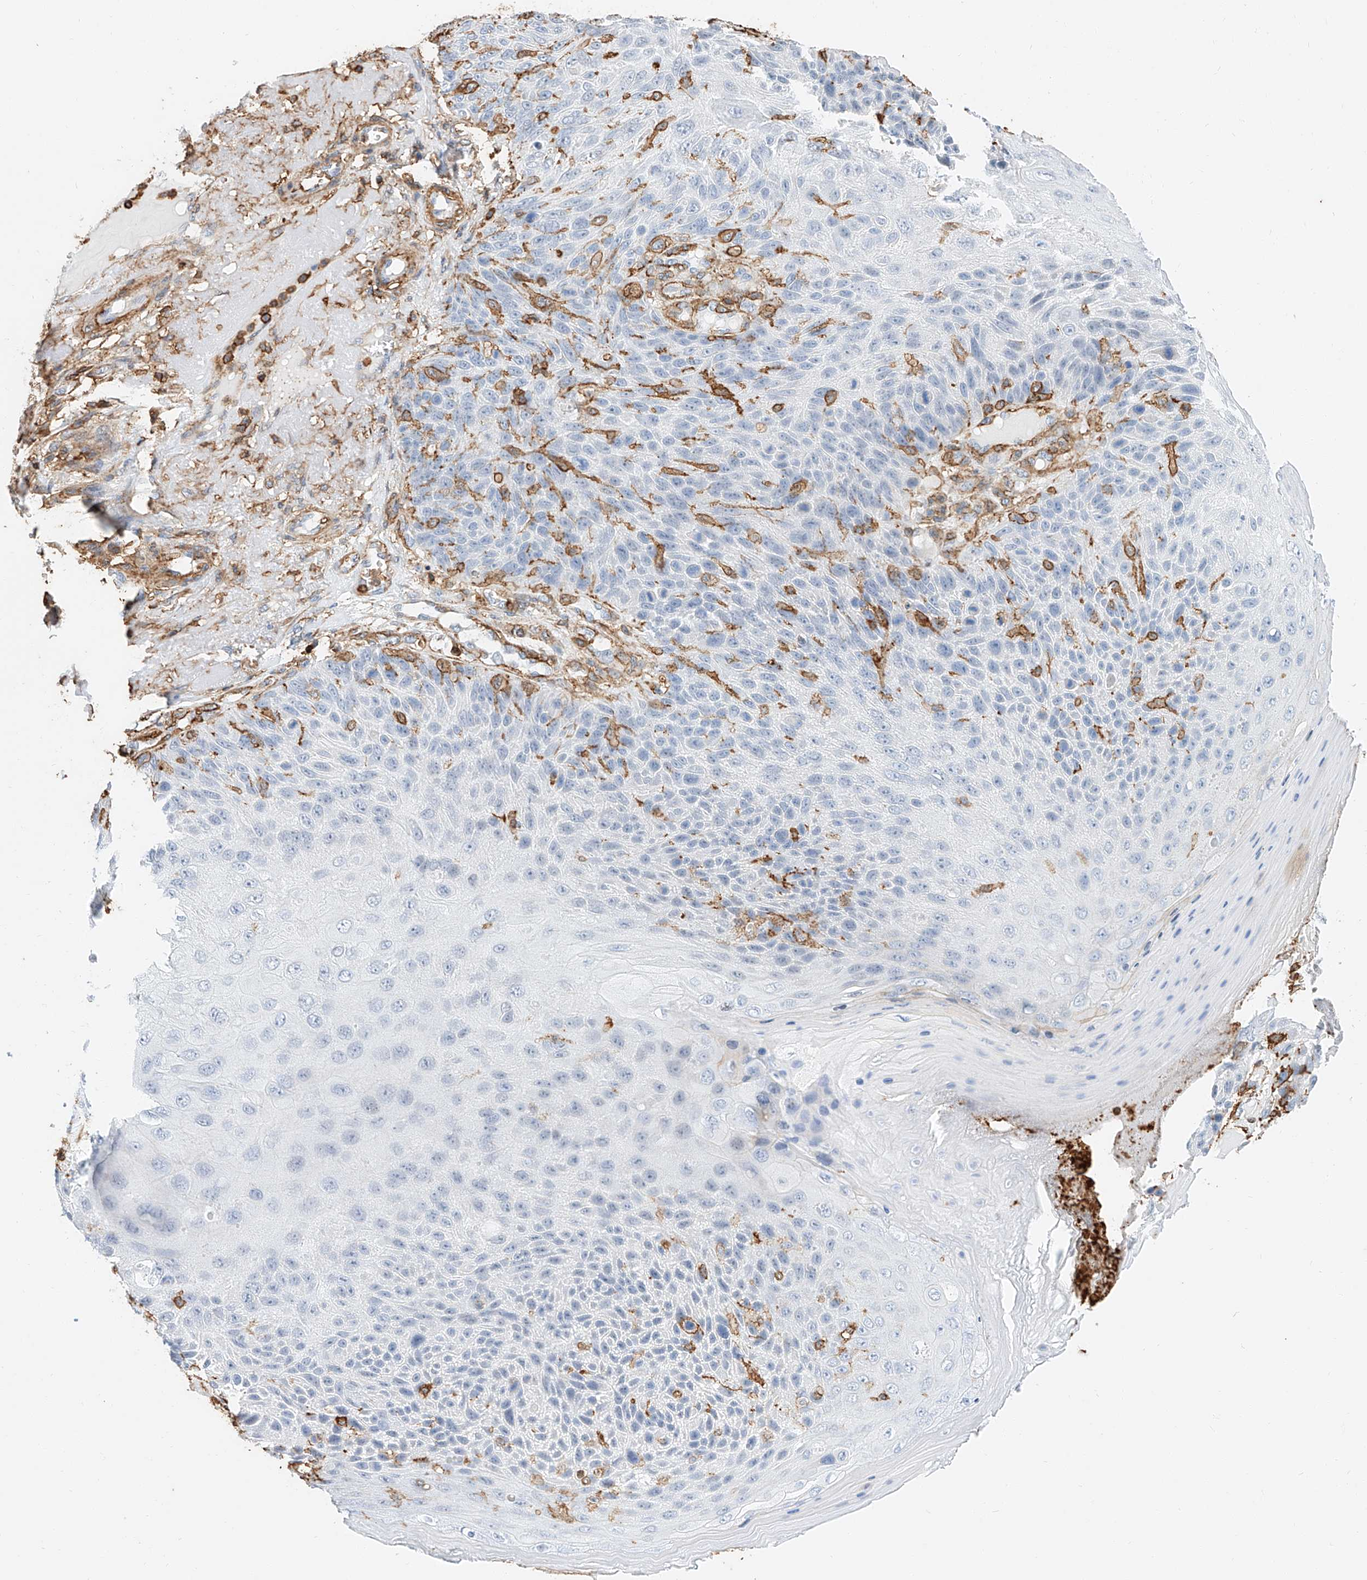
{"staining": {"intensity": "negative", "quantity": "none", "location": "none"}, "tissue": "skin cancer", "cell_type": "Tumor cells", "image_type": "cancer", "snomed": [{"axis": "morphology", "description": "Squamous cell carcinoma, NOS"}, {"axis": "topography", "description": "Skin"}], "caption": "The immunohistochemistry (IHC) image has no significant staining in tumor cells of skin cancer (squamous cell carcinoma) tissue.", "gene": "WFS1", "patient": {"sex": "female", "age": 88}}